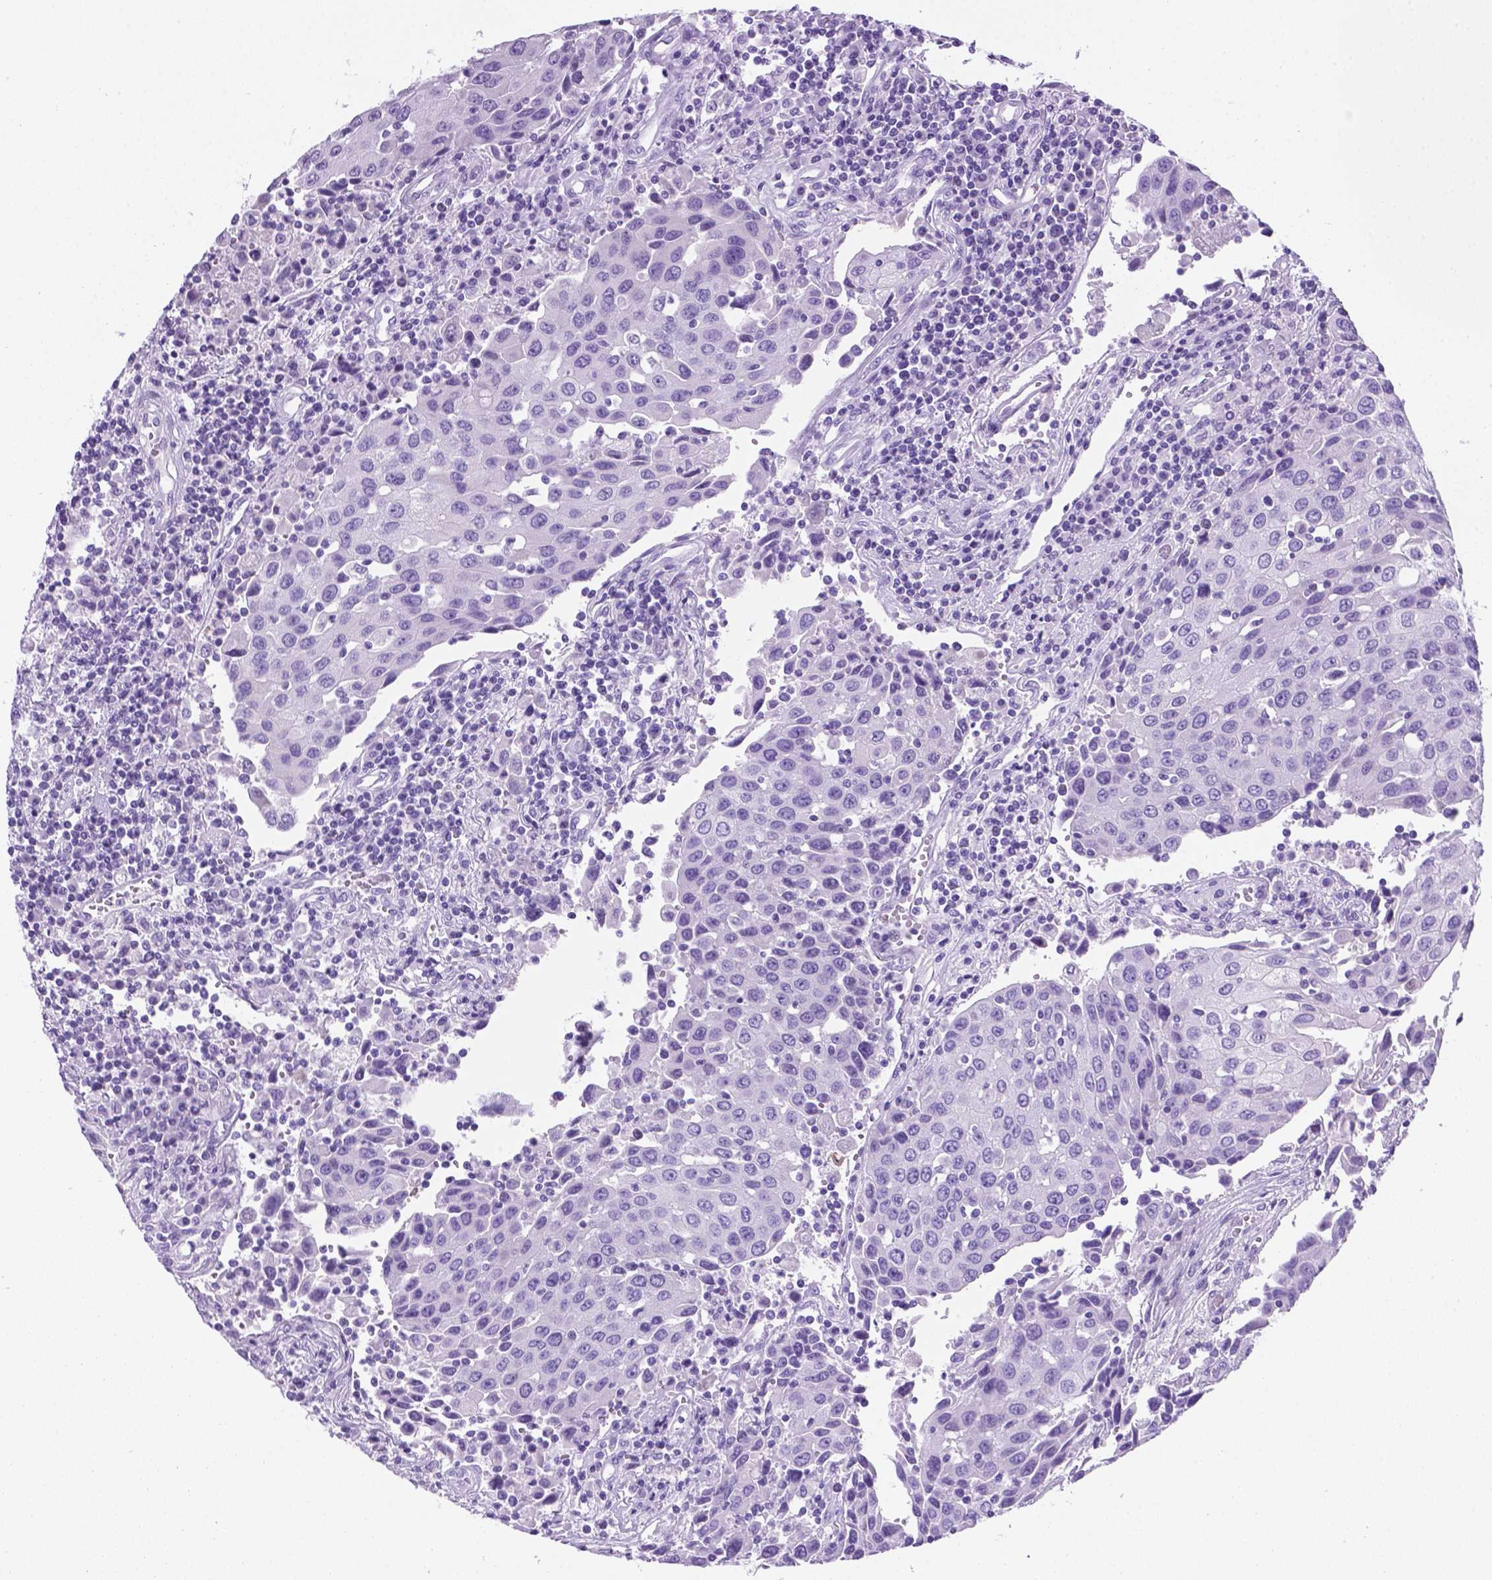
{"staining": {"intensity": "negative", "quantity": "none", "location": "none"}, "tissue": "urothelial cancer", "cell_type": "Tumor cells", "image_type": "cancer", "snomed": [{"axis": "morphology", "description": "Urothelial carcinoma, High grade"}, {"axis": "topography", "description": "Urinary bladder"}], "caption": "Tumor cells show no significant expression in urothelial cancer.", "gene": "C17orf107", "patient": {"sex": "female", "age": 85}}